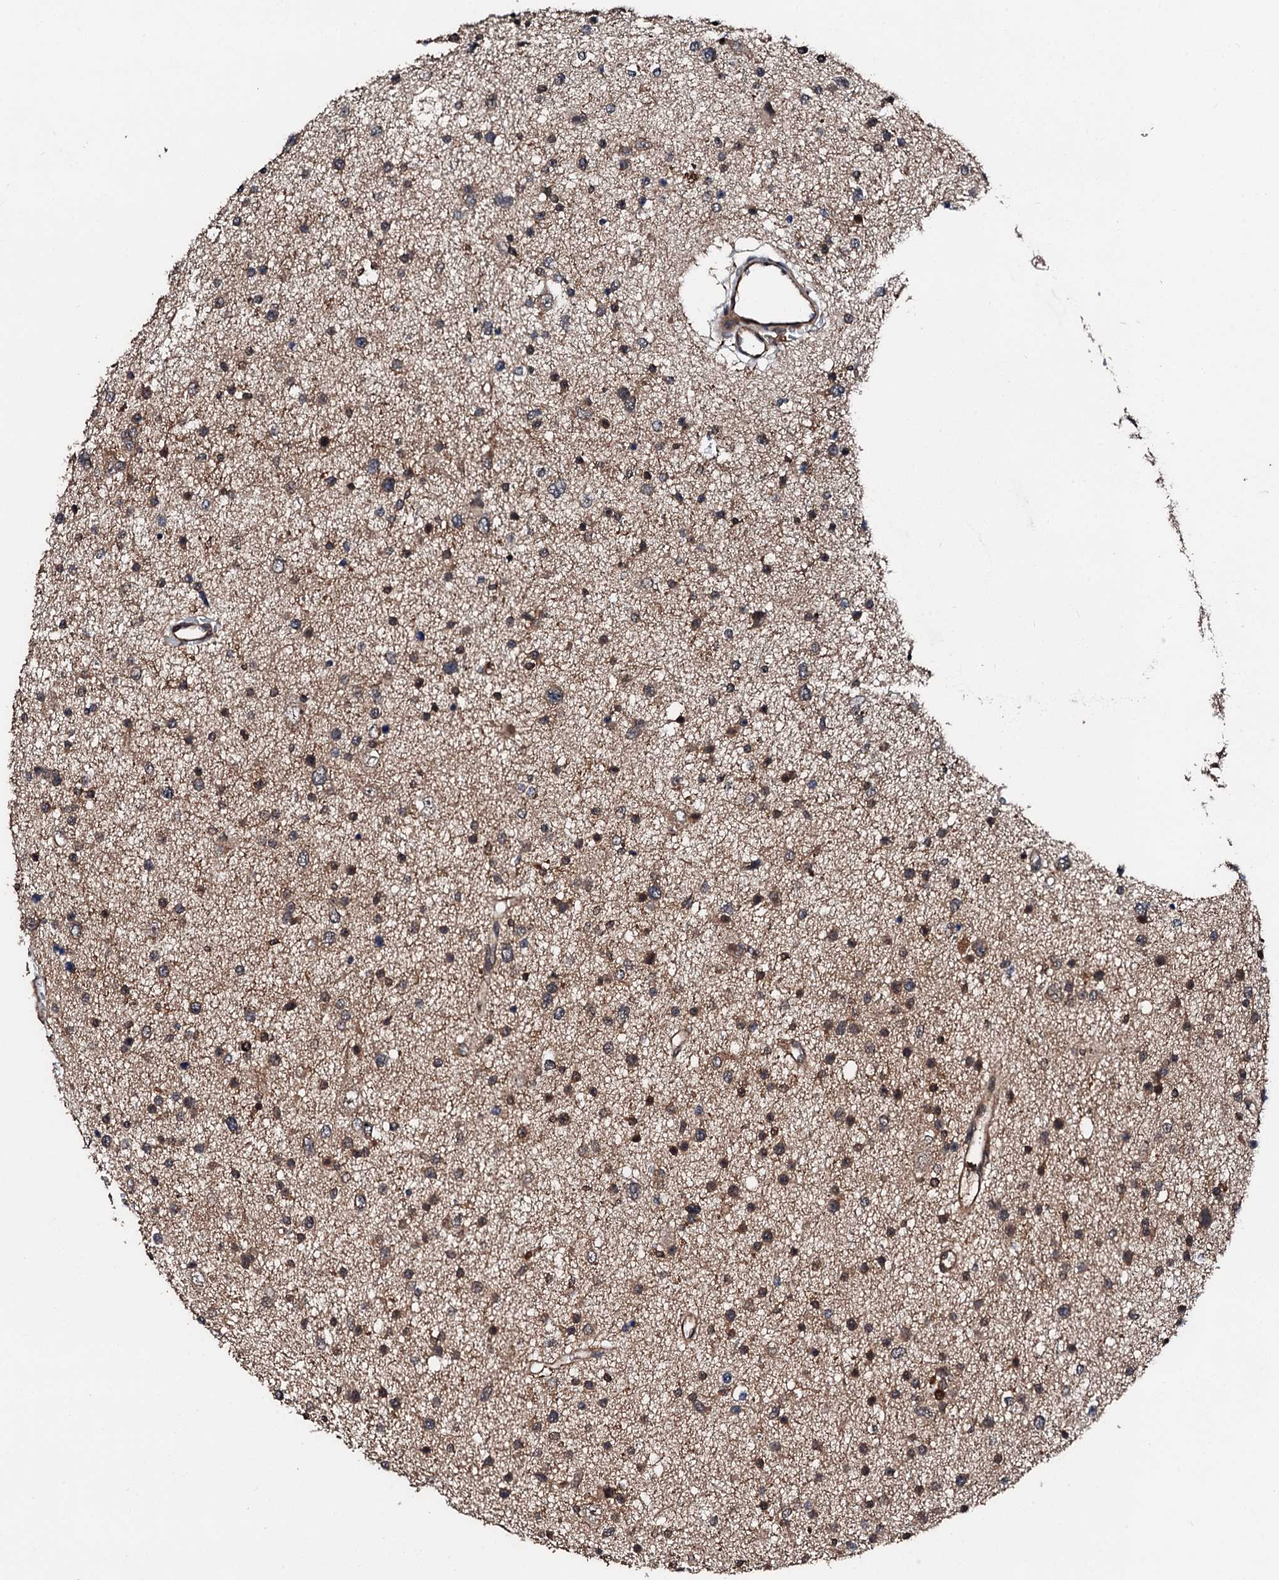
{"staining": {"intensity": "moderate", "quantity": ">75%", "location": "cytoplasmic/membranous"}, "tissue": "glioma", "cell_type": "Tumor cells", "image_type": "cancer", "snomed": [{"axis": "morphology", "description": "Glioma, malignant, Low grade"}, {"axis": "topography", "description": "Brain"}], "caption": "Protein analysis of malignant low-grade glioma tissue exhibits moderate cytoplasmic/membranous staining in approximately >75% of tumor cells. Immunohistochemistry (ihc) stains the protein in brown and the nuclei are stained blue.", "gene": "FGD4", "patient": {"sex": "female", "age": 37}}